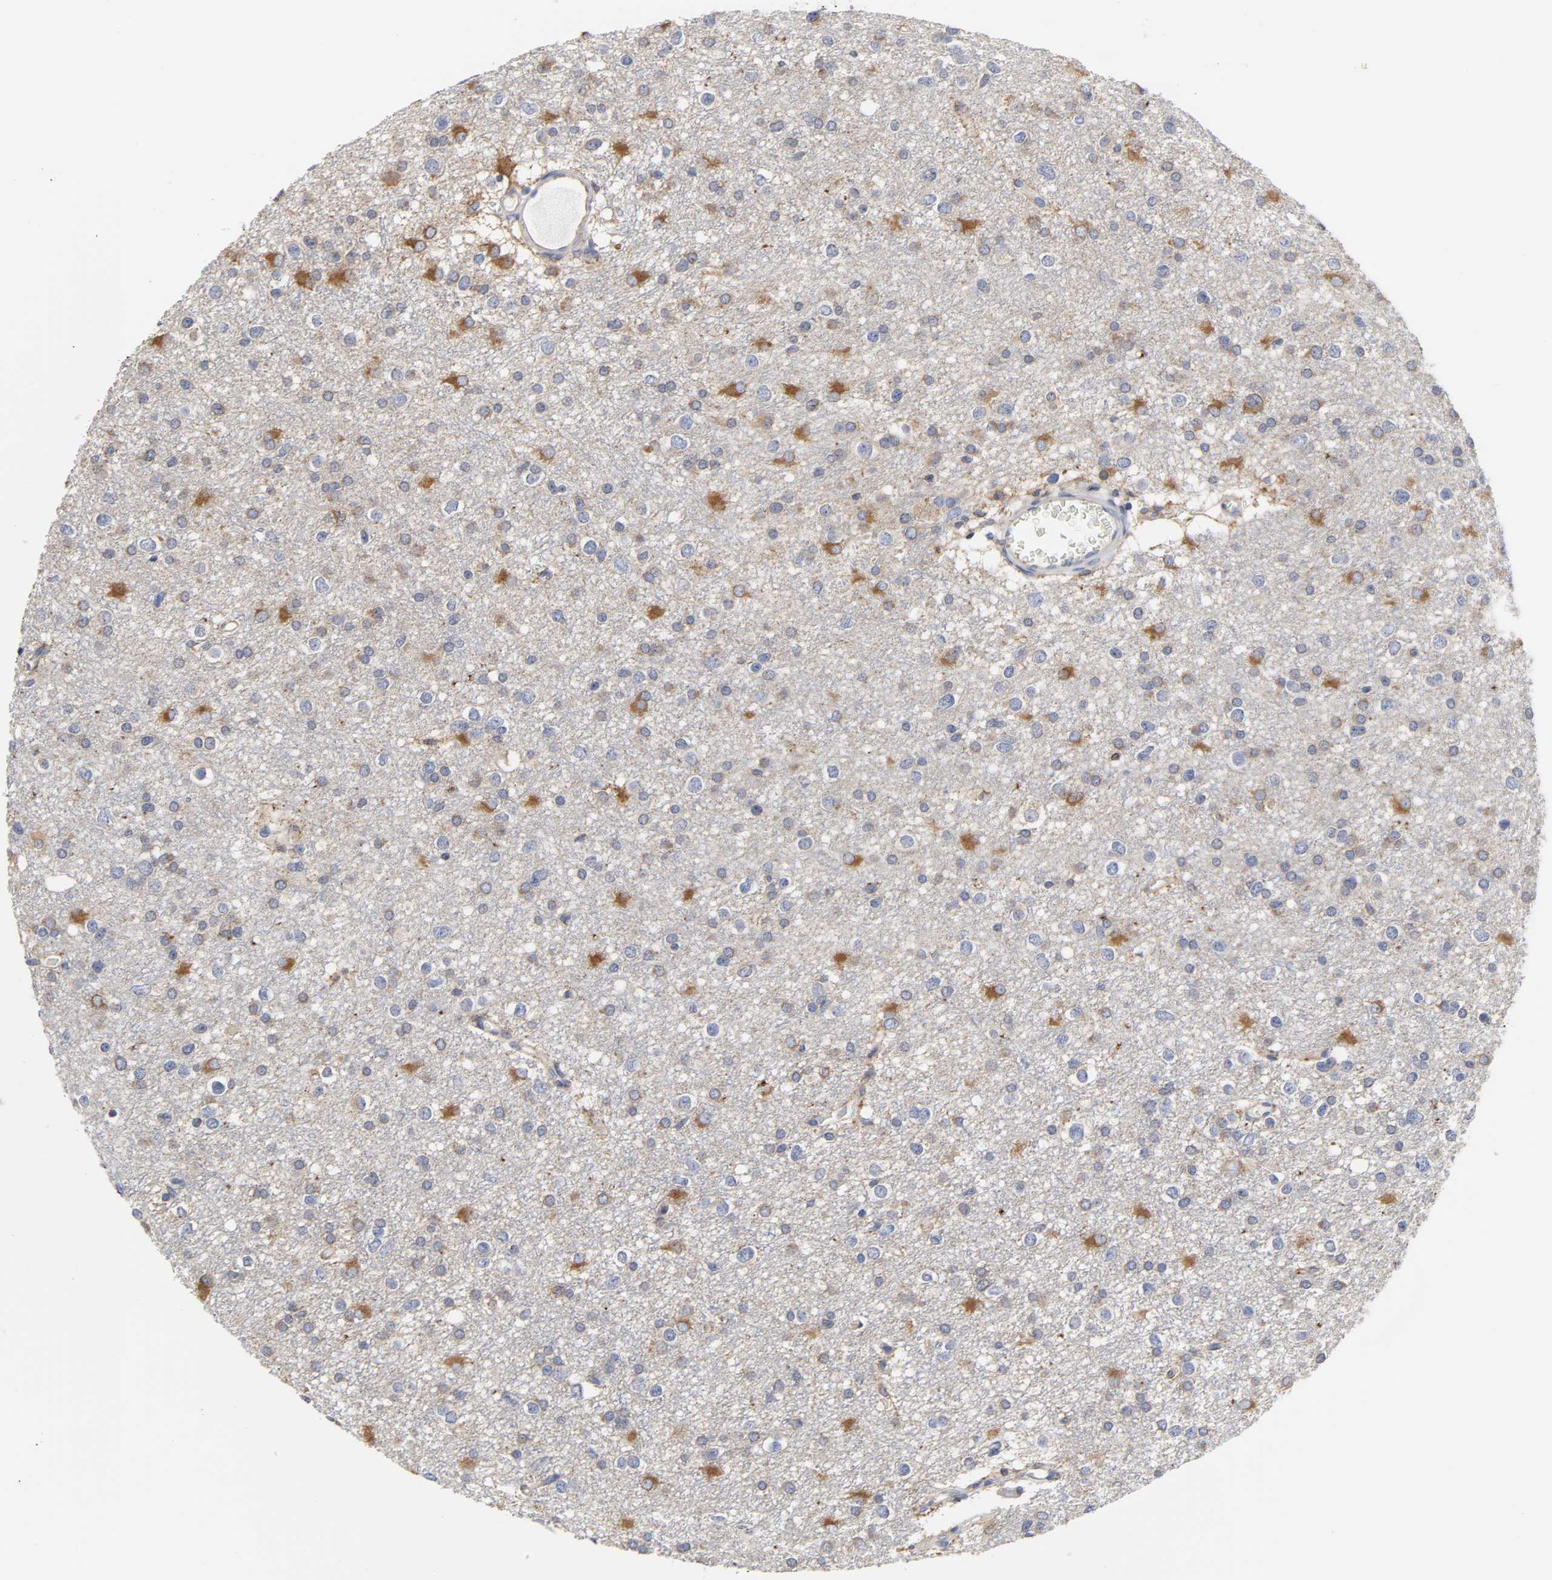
{"staining": {"intensity": "moderate", "quantity": "25%-75%", "location": "cytoplasmic/membranous"}, "tissue": "glioma", "cell_type": "Tumor cells", "image_type": "cancer", "snomed": [{"axis": "morphology", "description": "Glioma, malignant, Low grade"}, {"axis": "topography", "description": "Brain"}], "caption": "Protein analysis of low-grade glioma (malignant) tissue reveals moderate cytoplasmic/membranous expression in approximately 25%-75% of tumor cells. The staining was performed using DAB to visualize the protein expression in brown, while the nuclei were stained in blue with hematoxylin (Magnification: 20x).", "gene": "HCK", "patient": {"sex": "male", "age": 42}}